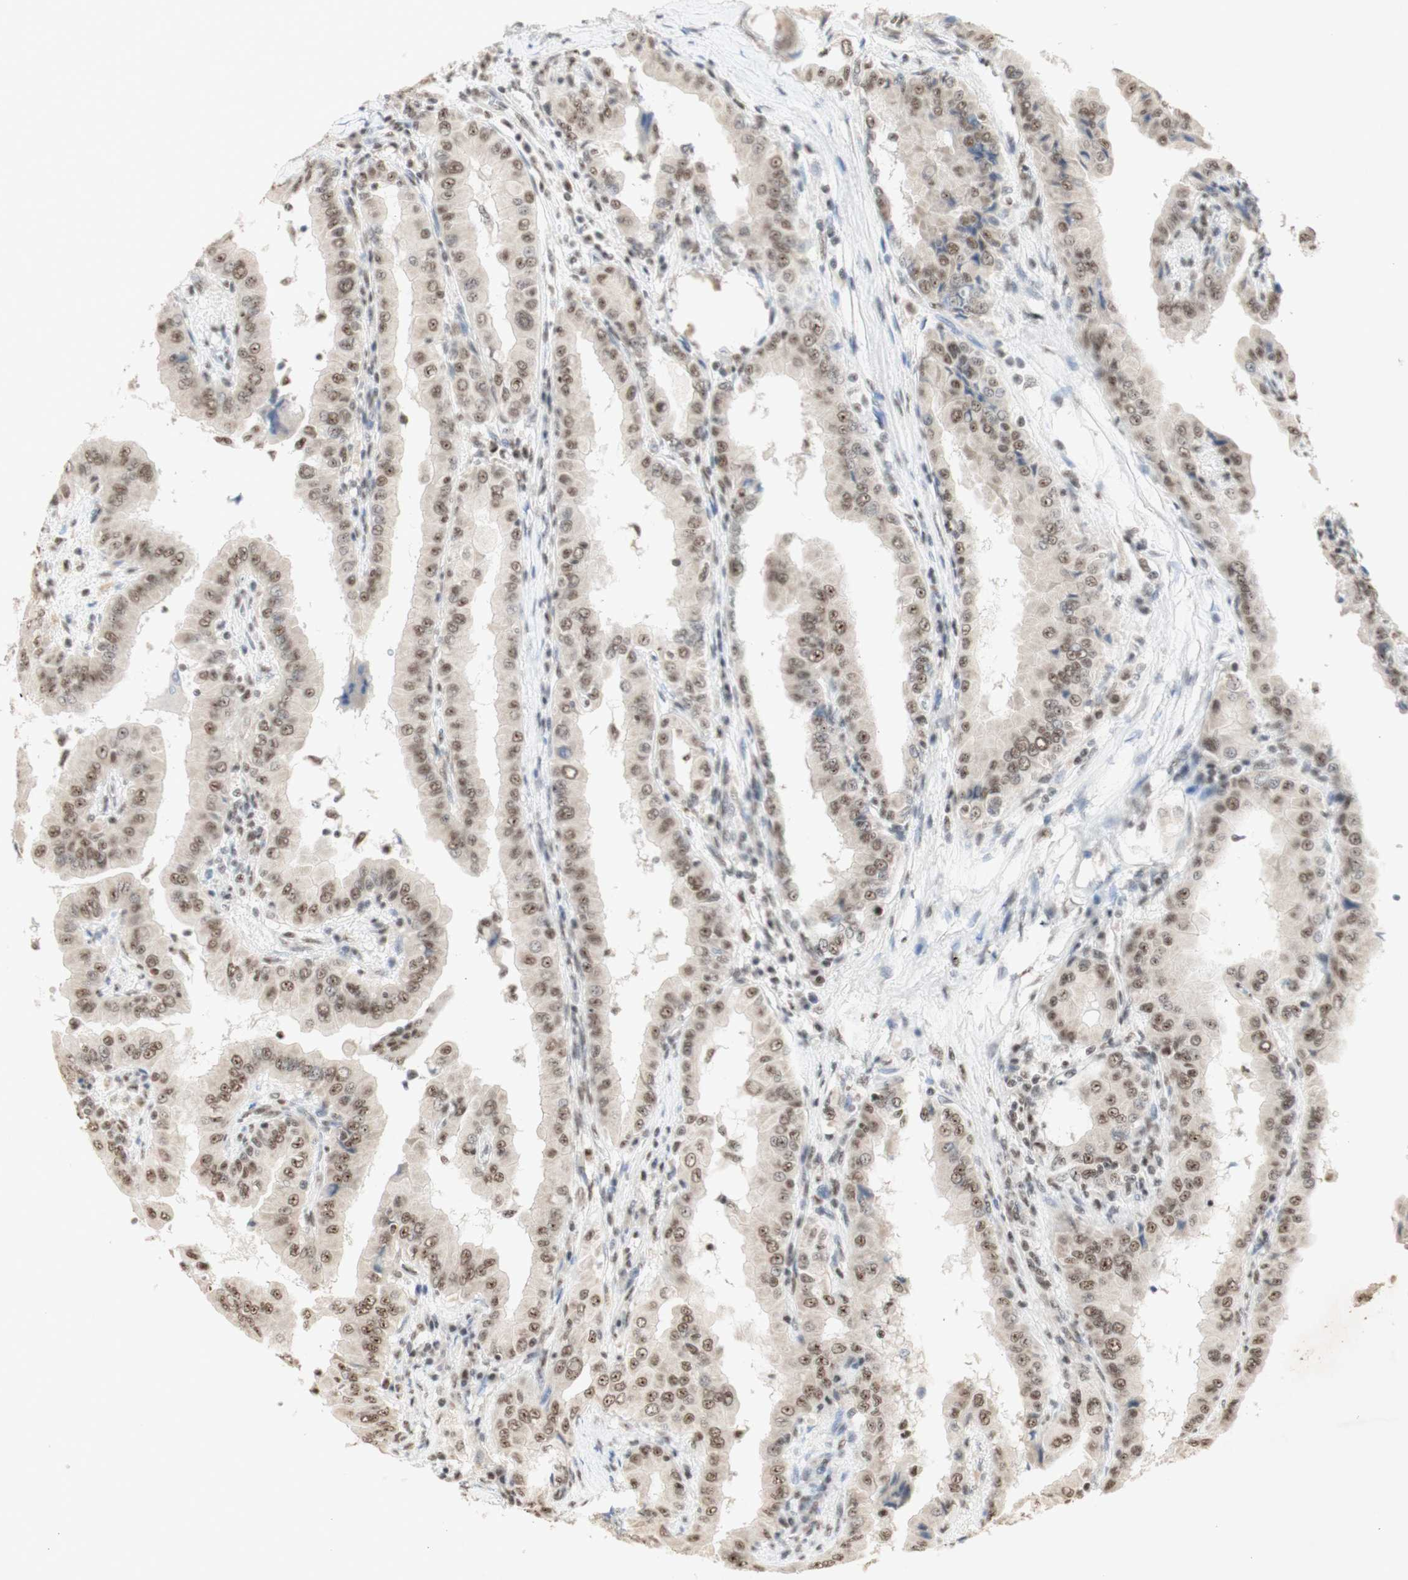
{"staining": {"intensity": "moderate", "quantity": ">75%", "location": "nuclear"}, "tissue": "thyroid cancer", "cell_type": "Tumor cells", "image_type": "cancer", "snomed": [{"axis": "morphology", "description": "Papillary adenocarcinoma, NOS"}, {"axis": "topography", "description": "Thyroid gland"}], "caption": "Thyroid cancer stained with DAB (3,3'-diaminobenzidine) immunohistochemistry shows medium levels of moderate nuclear staining in about >75% of tumor cells.", "gene": "SNRPB", "patient": {"sex": "male", "age": 33}}